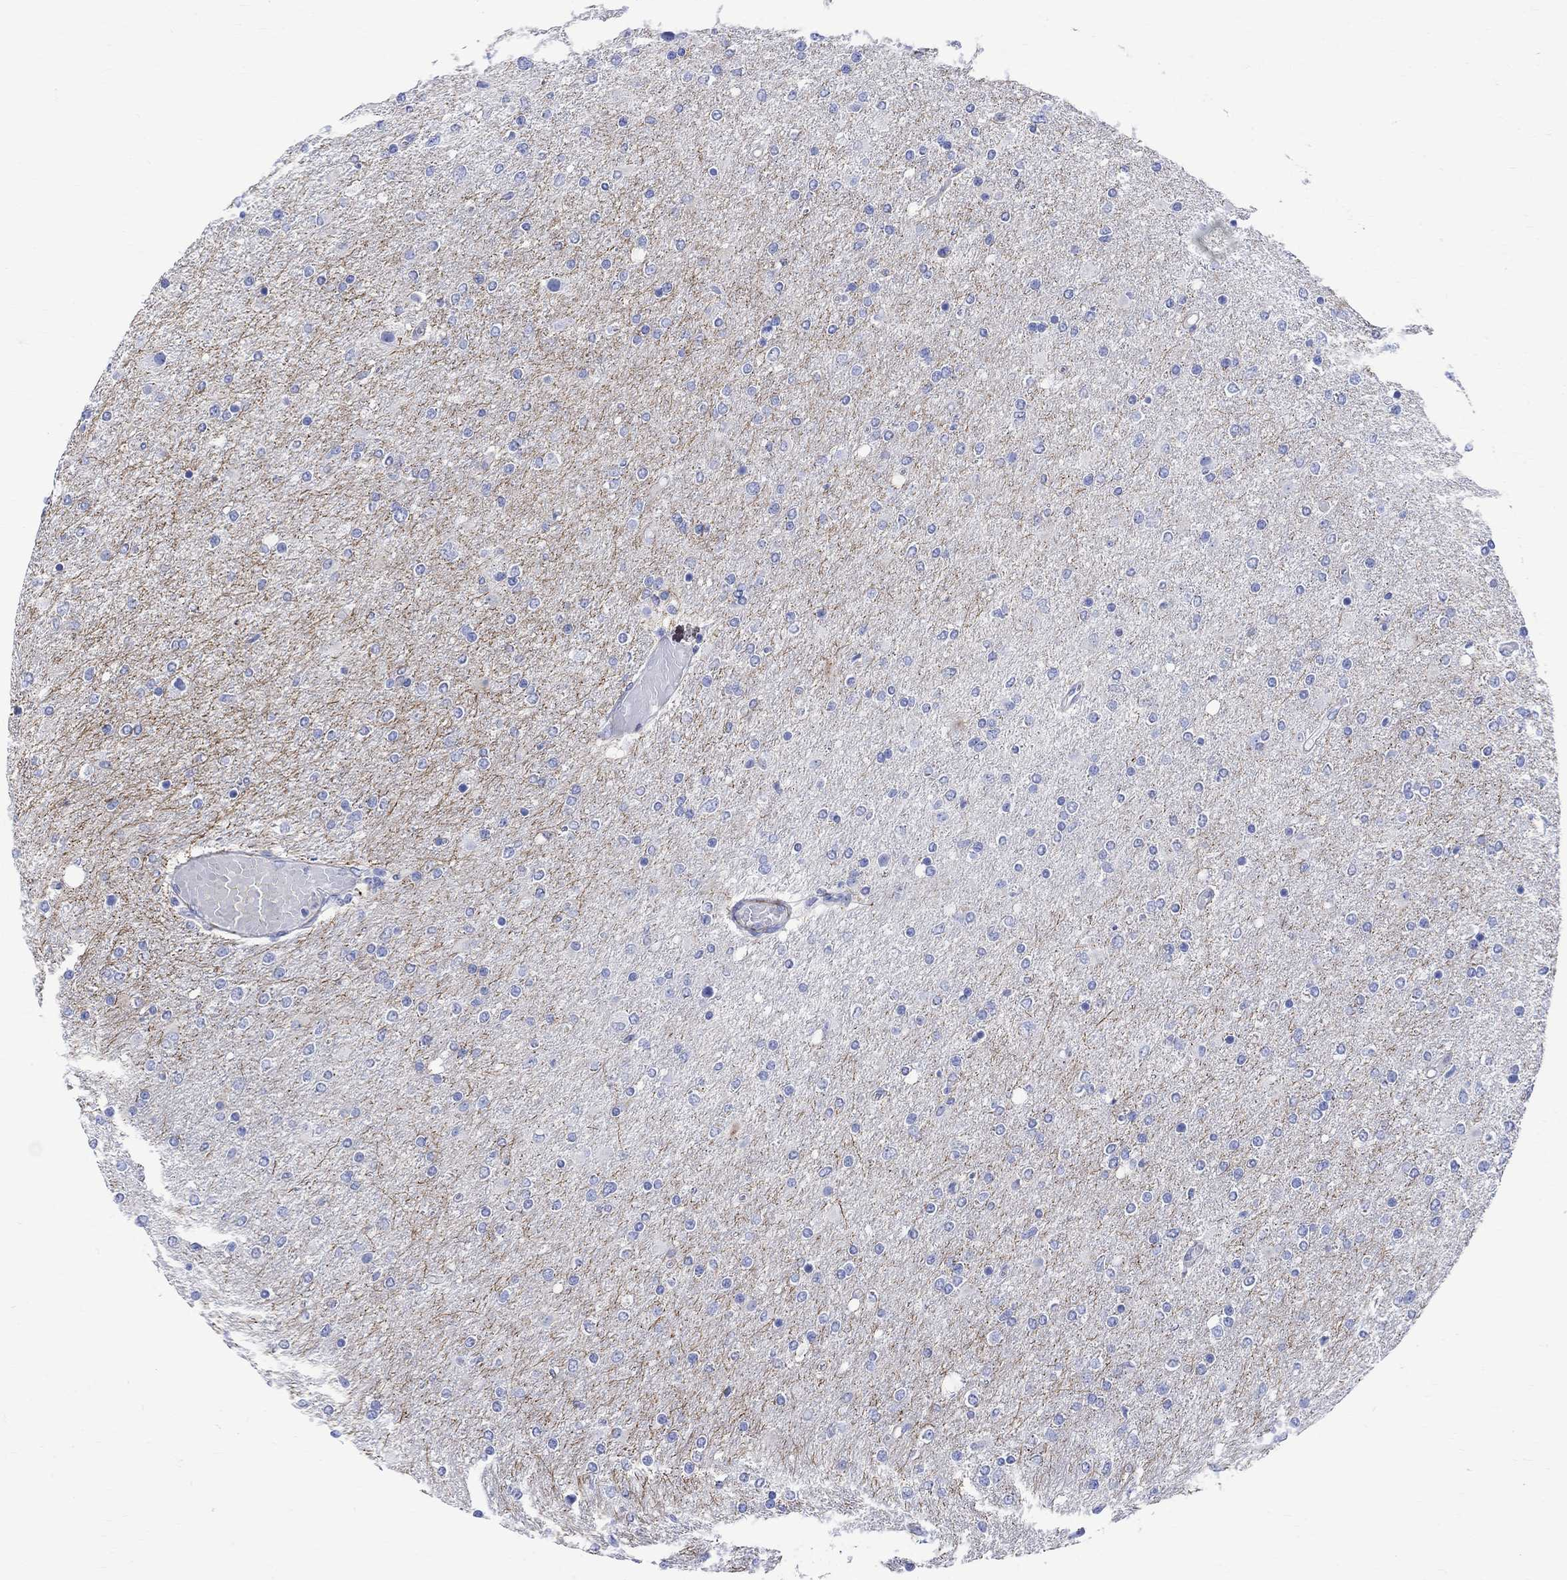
{"staining": {"intensity": "negative", "quantity": "none", "location": "none"}, "tissue": "glioma", "cell_type": "Tumor cells", "image_type": "cancer", "snomed": [{"axis": "morphology", "description": "Glioma, malignant, High grade"}, {"axis": "topography", "description": "Cerebral cortex"}], "caption": "Immunohistochemistry of human glioma demonstrates no positivity in tumor cells.", "gene": "PARVB", "patient": {"sex": "male", "age": 70}}